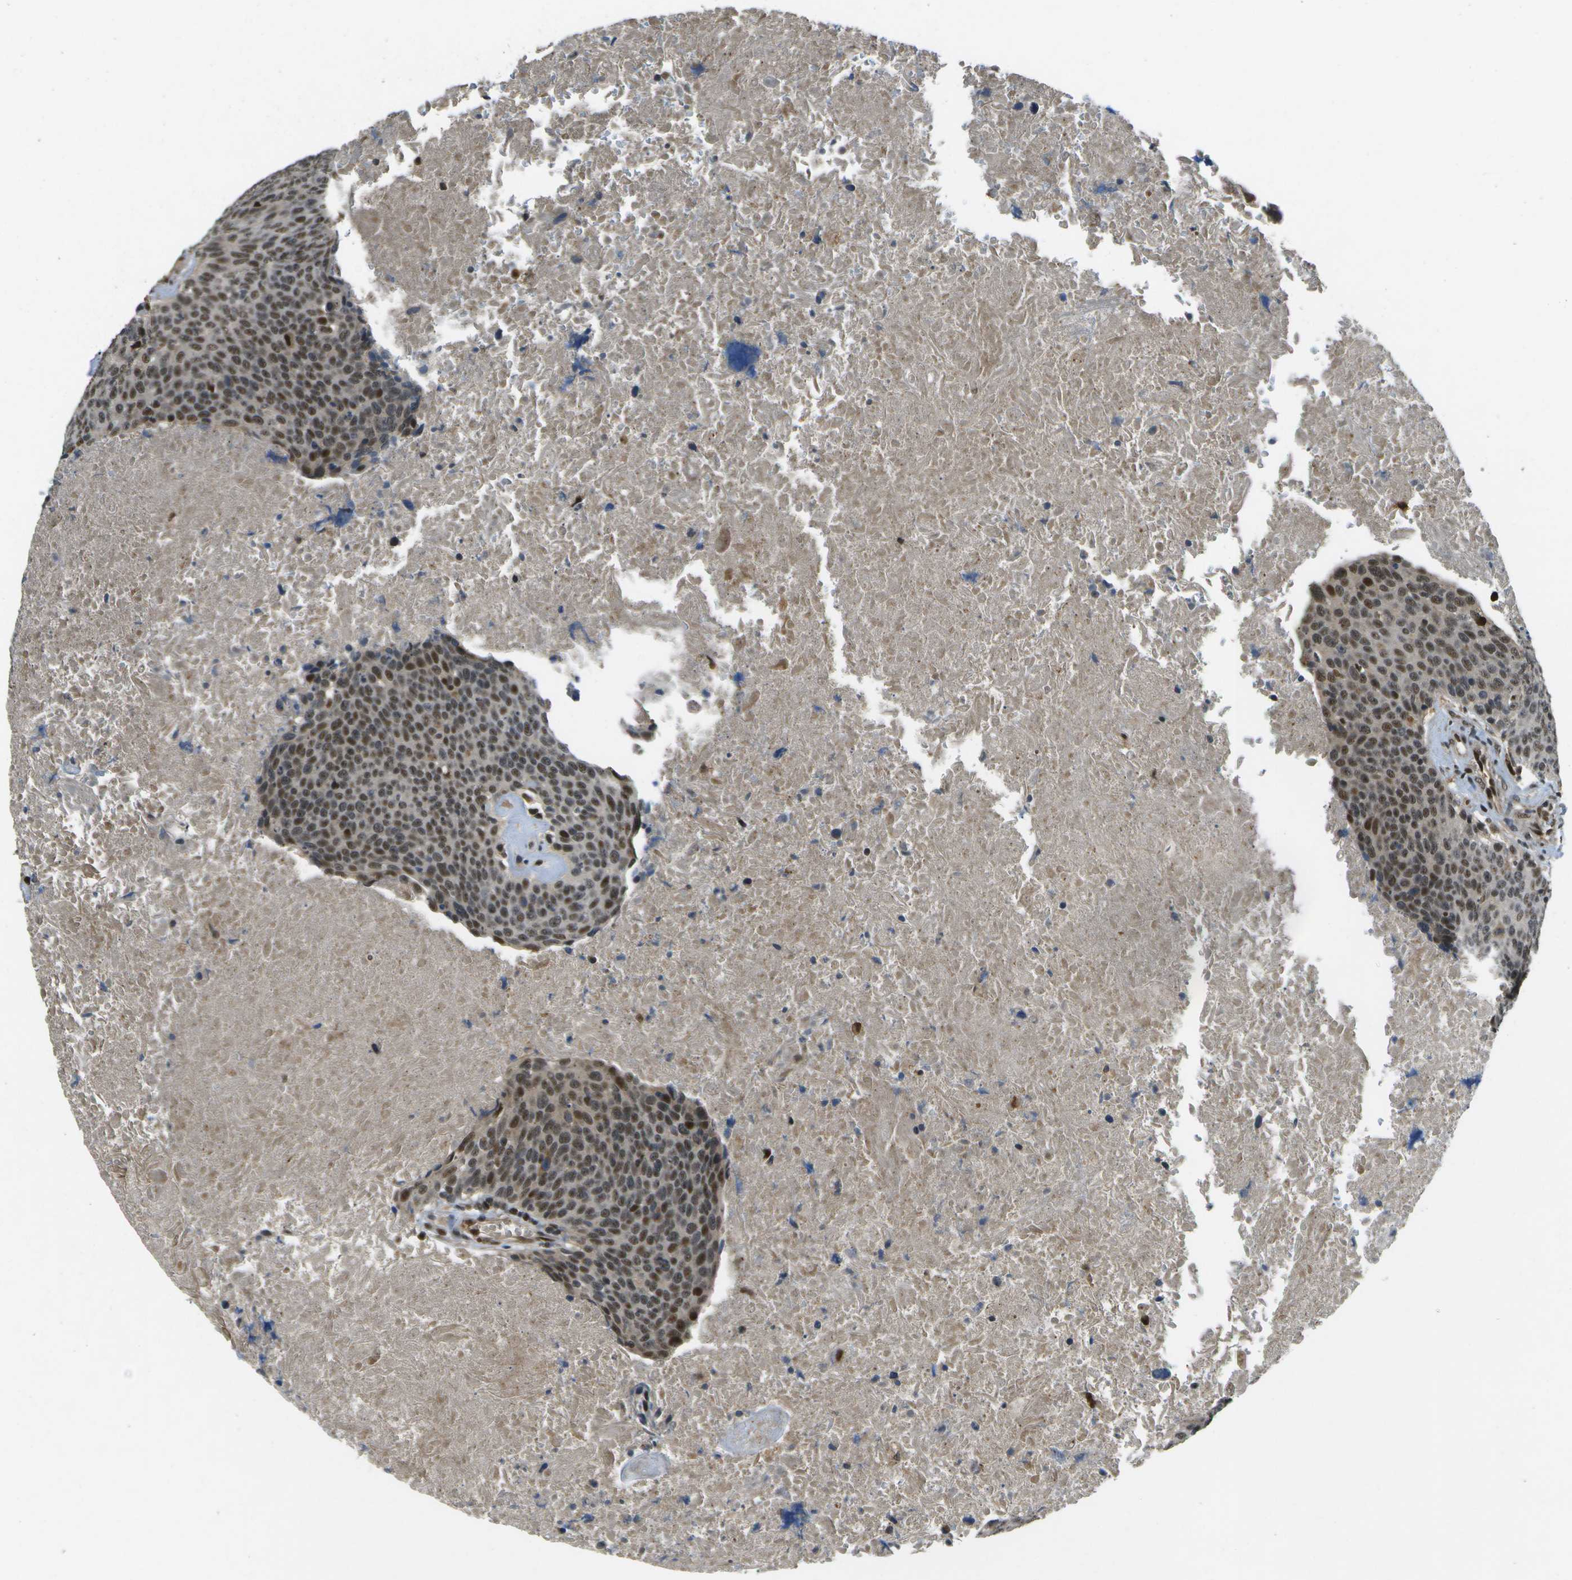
{"staining": {"intensity": "strong", "quantity": ">75%", "location": "nuclear"}, "tissue": "head and neck cancer", "cell_type": "Tumor cells", "image_type": "cancer", "snomed": [{"axis": "morphology", "description": "Squamous cell carcinoma, NOS"}, {"axis": "morphology", "description": "Squamous cell carcinoma, metastatic, NOS"}, {"axis": "topography", "description": "Lymph node"}, {"axis": "topography", "description": "Head-Neck"}], "caption": "This is an image of immunohistochemistry (IHC) staining of head and neck cancer, which shows strong positivity in the nuclear of tumor cells.", "gene": "GANC", "patient": {"sex": "male", "age": 62}}